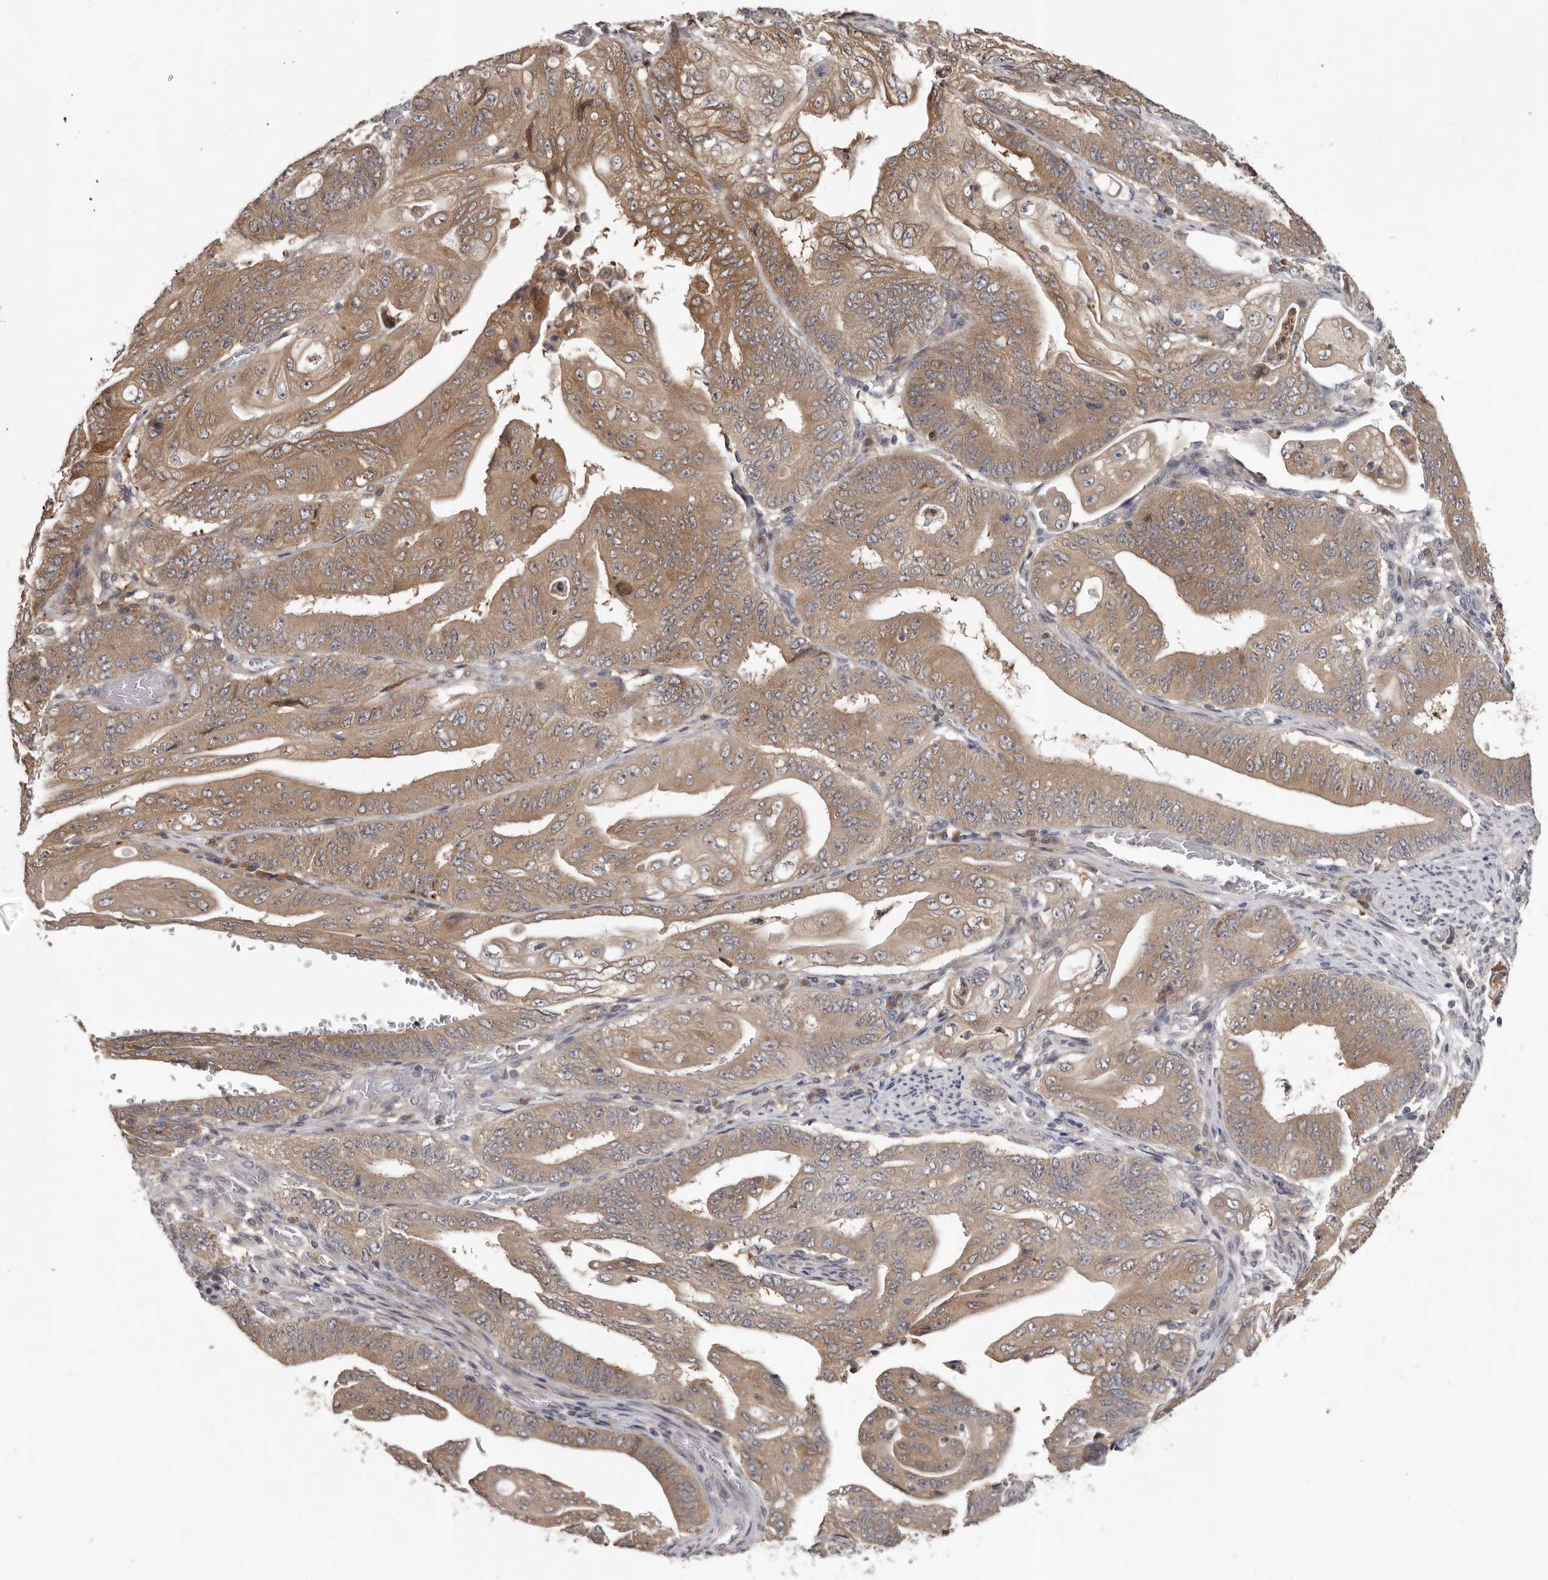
{"staining": {"intensity": "moderate", "quantity": ">75%", "location": "cytoplasmic/membranous"}, "tissue": "stomach cancer", "cell_type": "Tumor cells", "image_type": "cancer", "snomed": [{"axis": "morphology", "description": "Adenocarcinoma, NOS"}, {"axis": "topography", "description": "Stomach"}], "caption": "An image of stomach adenocarcinoma stained for a protein displays moderate cytoplasmic/membranous brown staining in tumor cells.", "gene": "RALGPS2", "patient": {"sex": "female", "age": 73}}